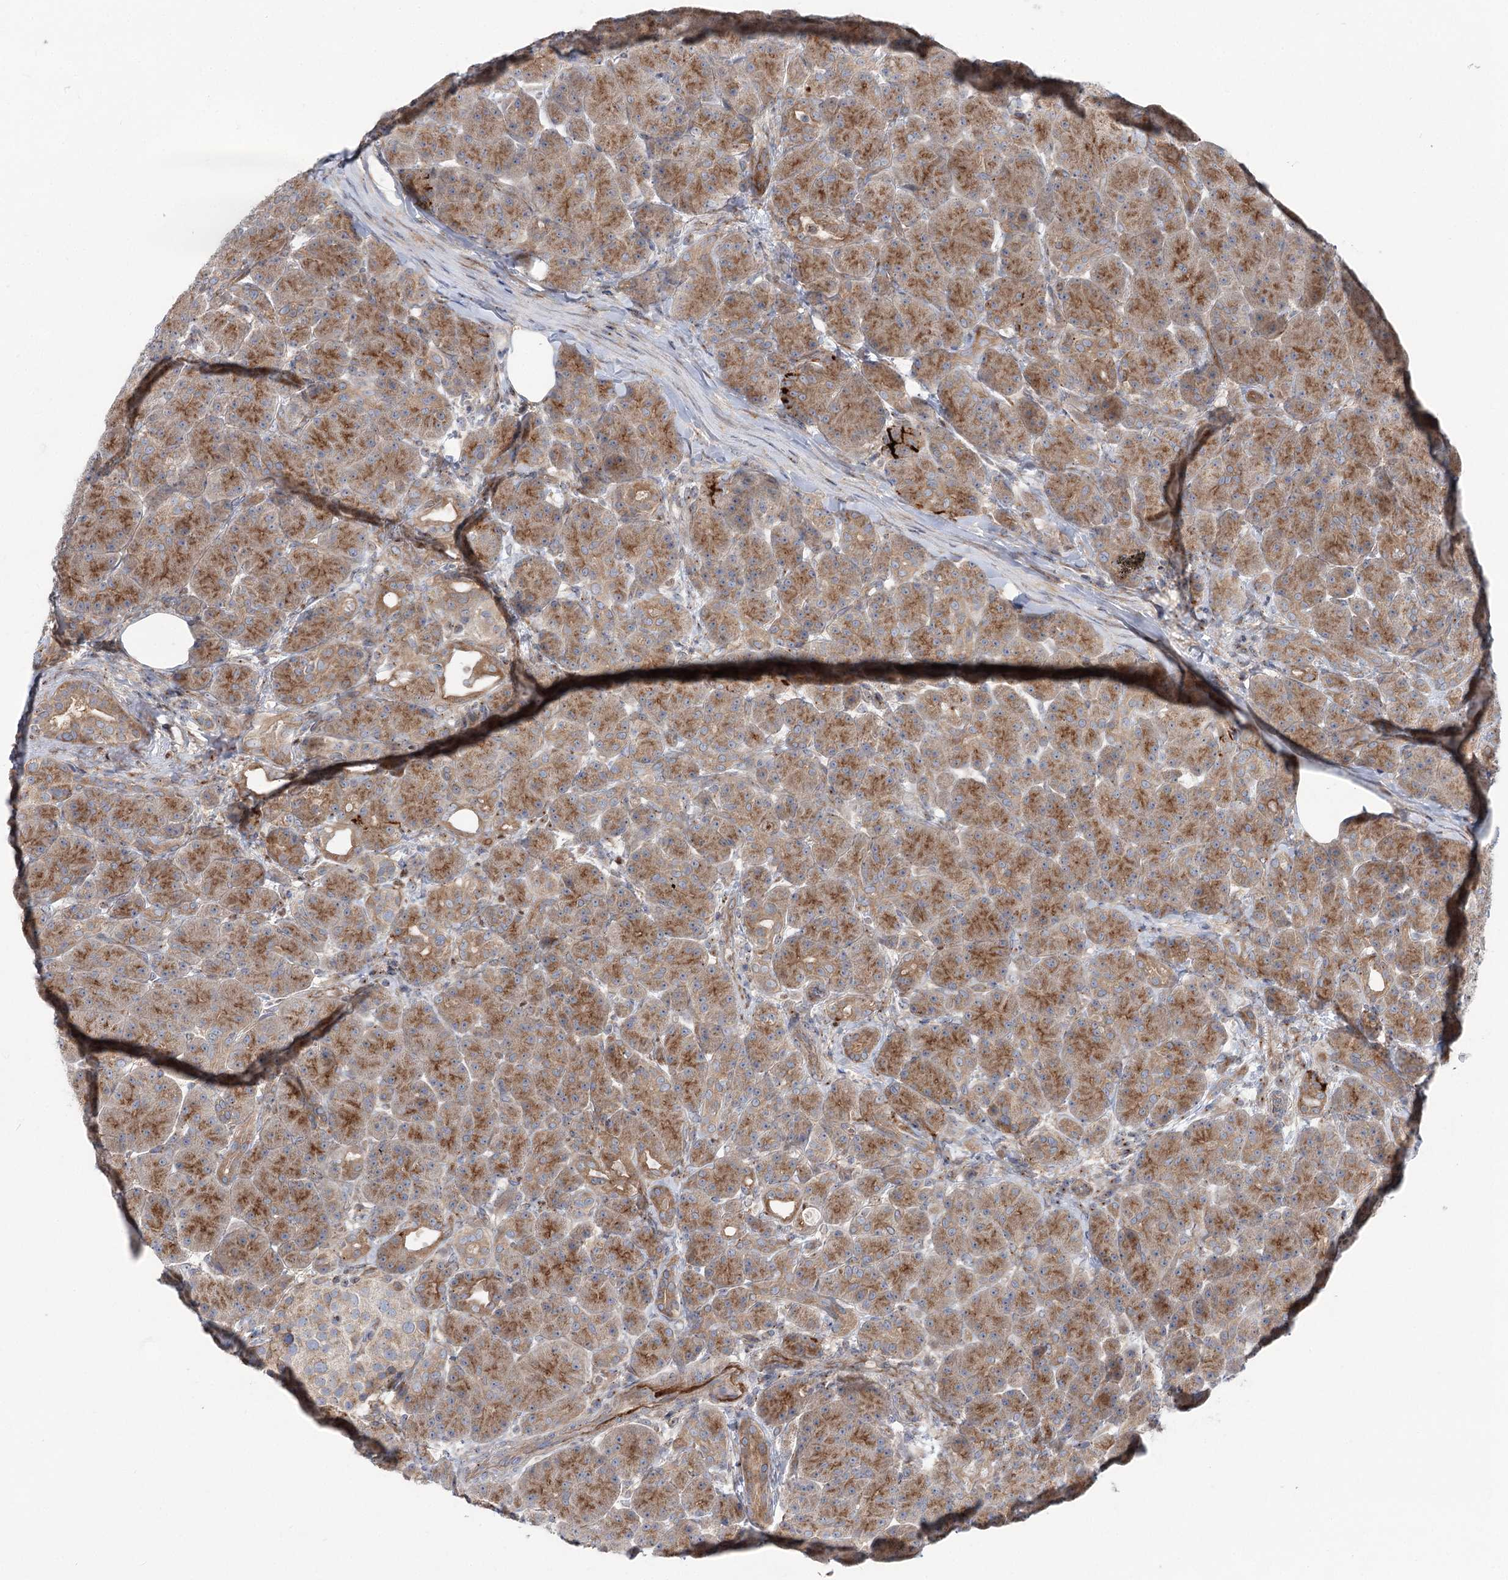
{"staining": {"intensity": "moderate", "quantity": ">75%", "location": "cytoplasmic/membranous"}, "tissue": "pancreas", "cell_type": "Exocrine glandular cells", "image_type": "normal", "snomed": [{"axis": "morphology", "description": "Normal tissue, NOS"}, {"axis": "topography", "description": "Pancreas"}], "caption": "Moderate cytoplasmic/membranous staining is appreciated in approximately >75% of exocrine glandular cells in benign pancreas. Nuclei are stained in blue.", "gene": "SCN11A", "patient": {"sex": "male", "age": 63}}